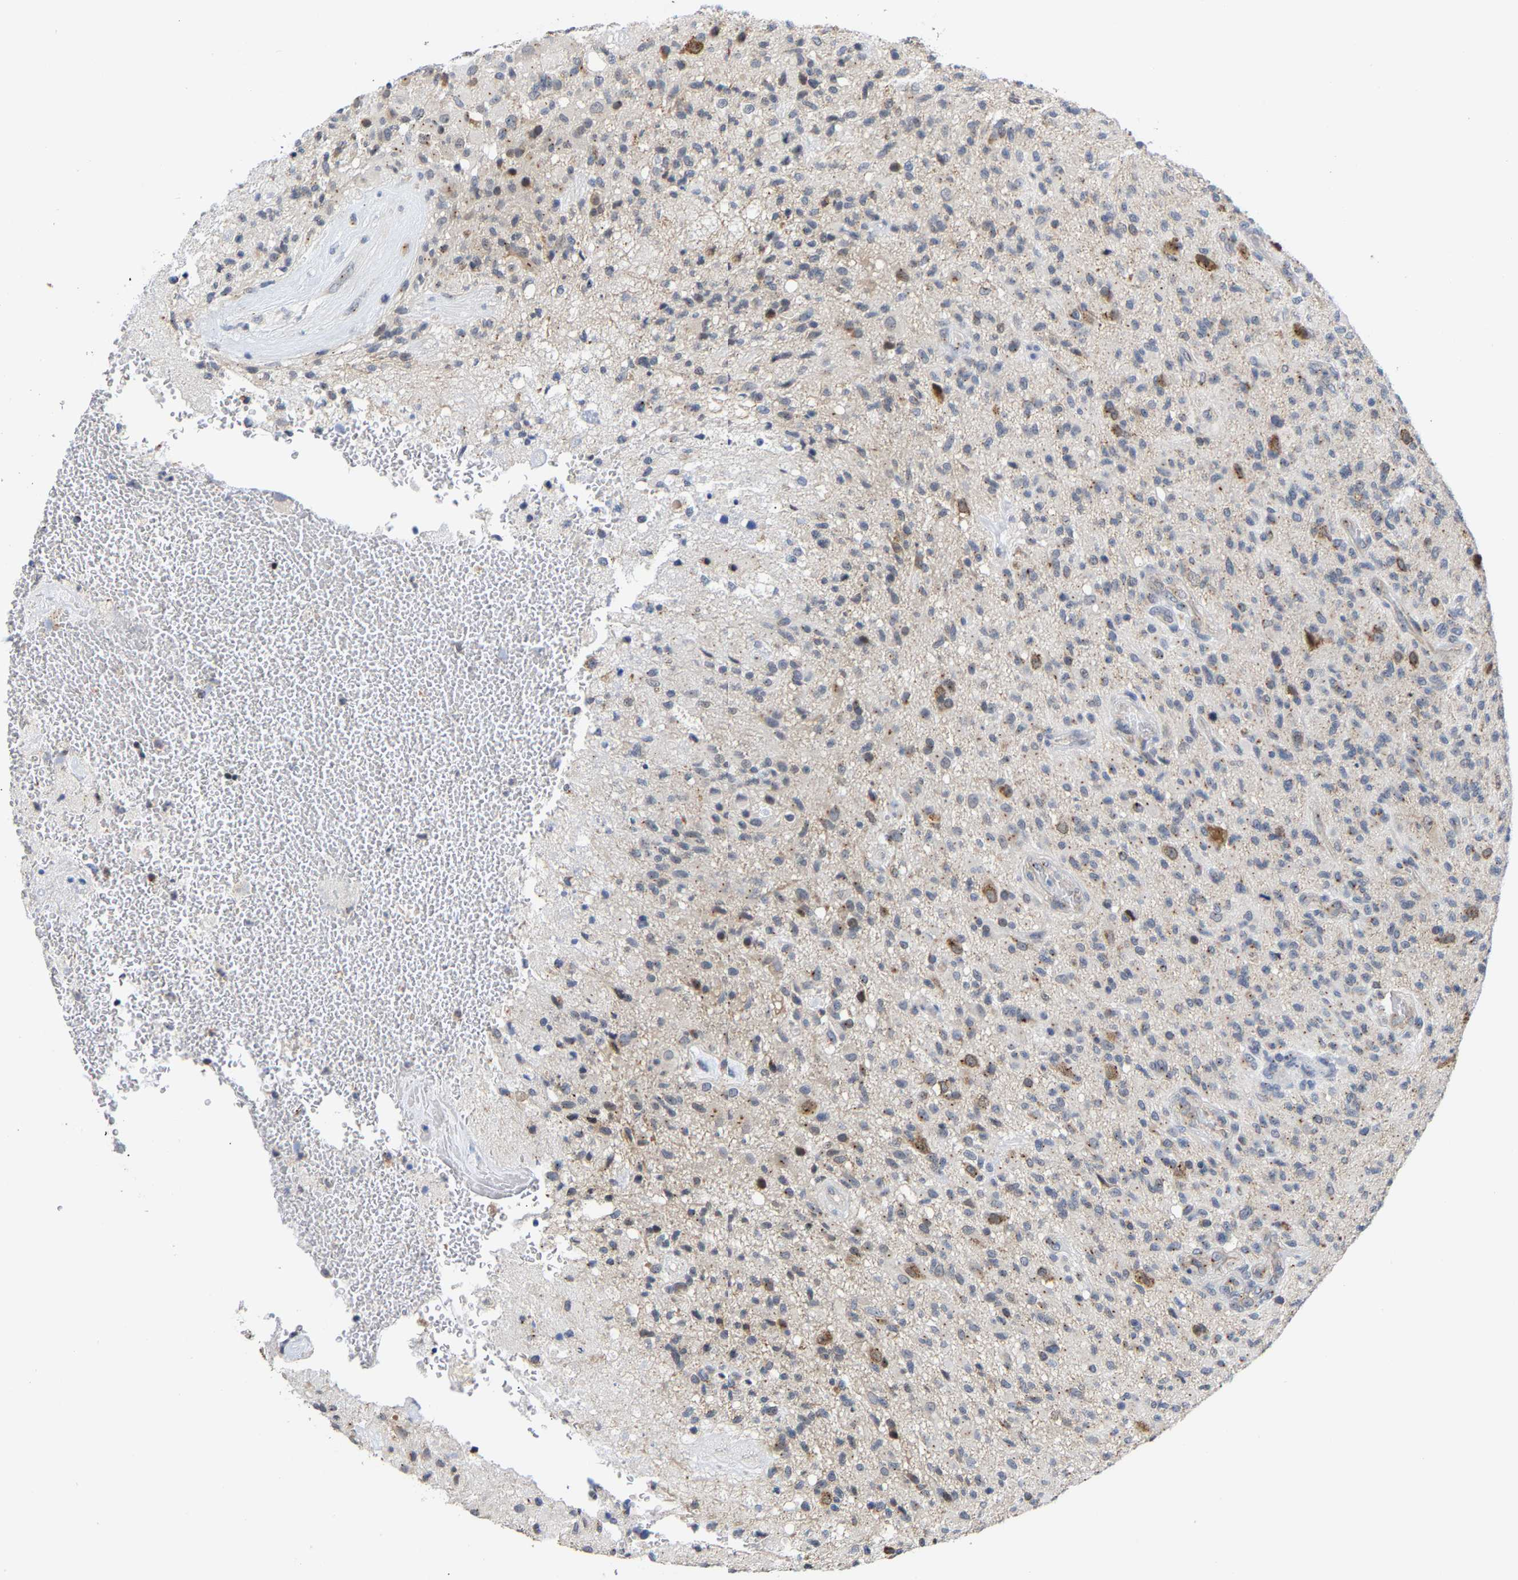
{"staining": {"intensity": "moderate", "quantity": "<25%", "location": "cytoplasmic/membranous"}, "tissue": "glioma", "cell_type": "Tumor cells", "image_type": "cancer", "snomed": [{"axis": "morphology", "description": "Glioma, malignant, High grade"}, {"axis": "topography", "description": "Brain"}], "caption": "Tumor cells reveal low levels of moderate cytoplasmic/membranous staining in approximately <25% of cells in glioma. (DAB IHC with brightfield microscopy, high magnification).", "gene": "PCNT", "patient": {"sex": "male", "age": 71}}